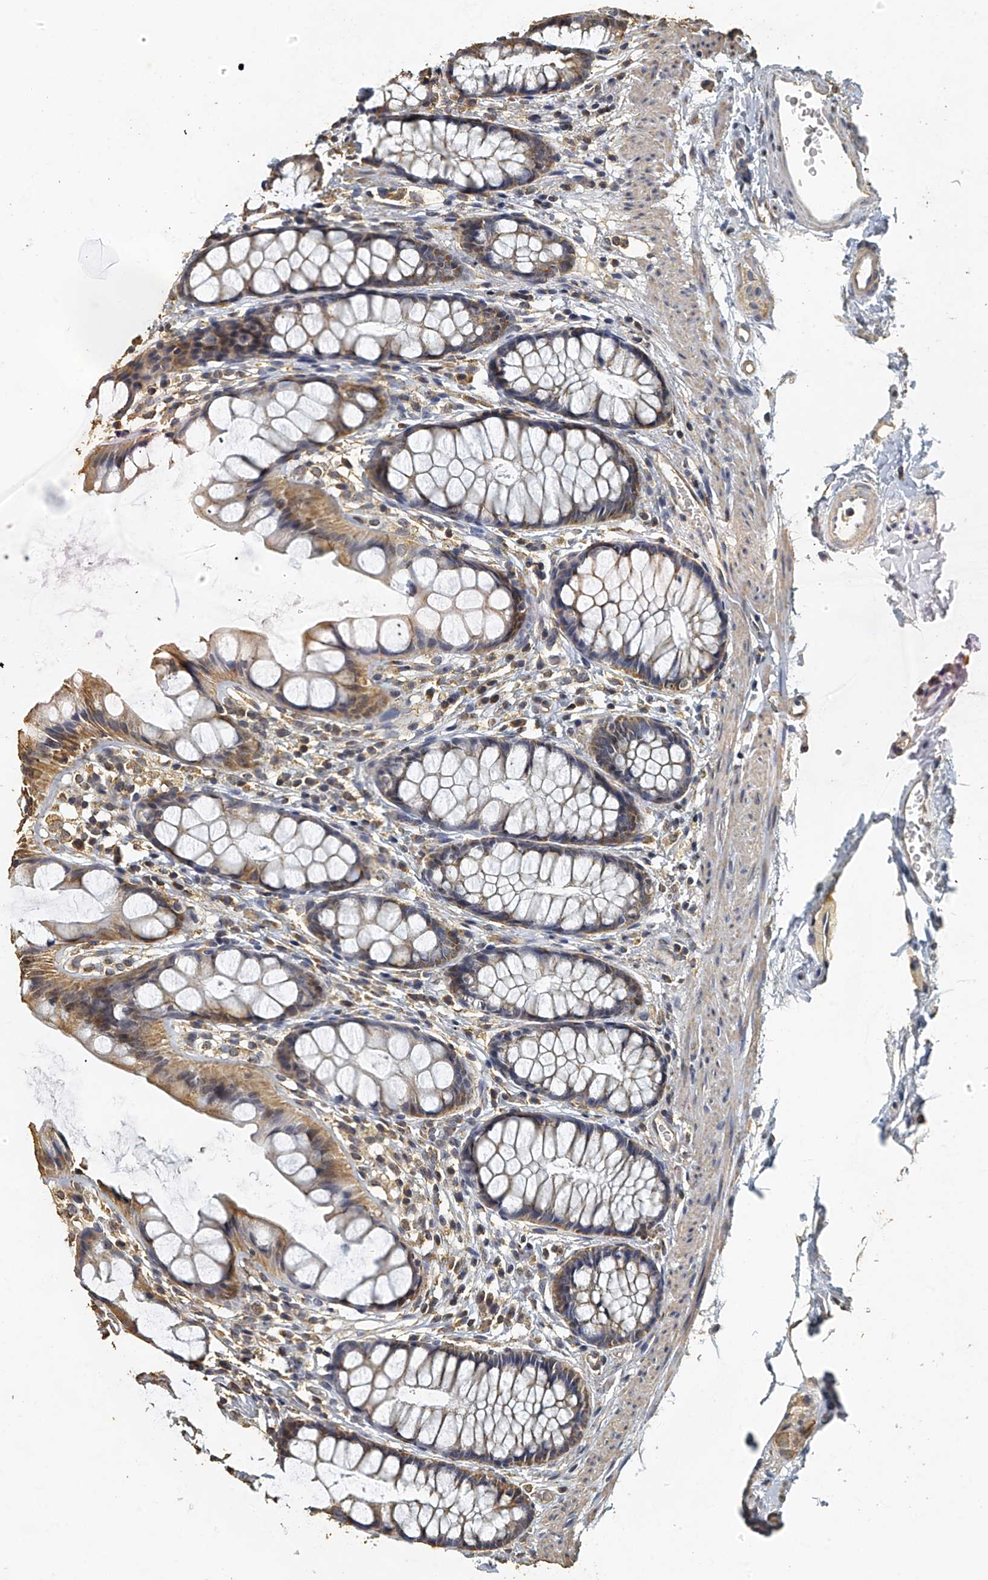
{"staining": {"intensity": "moderate", "quantity": ">75%", "location": "cytoplasmic/membranous"}, "tissue": "rectum", "cell_type": "Glandular cells", "image_type": "normal", "snomed": [{"axis": "morphology", "description": "Normal tissue, NOS"}, {"axis": "topography", "description": "Rectum"}], "caption": "The photomicrograph shows staining of benign rectum, revealing moderate cytoplasmic/membranous protein staining (brown color) within glandular cells. Immunohistochemistry (ihc) stains the protein of interest in brown and the nuclei are stained blue.", "gene": "MRPL28", "patient": {"sex": "female", "age": 65}}